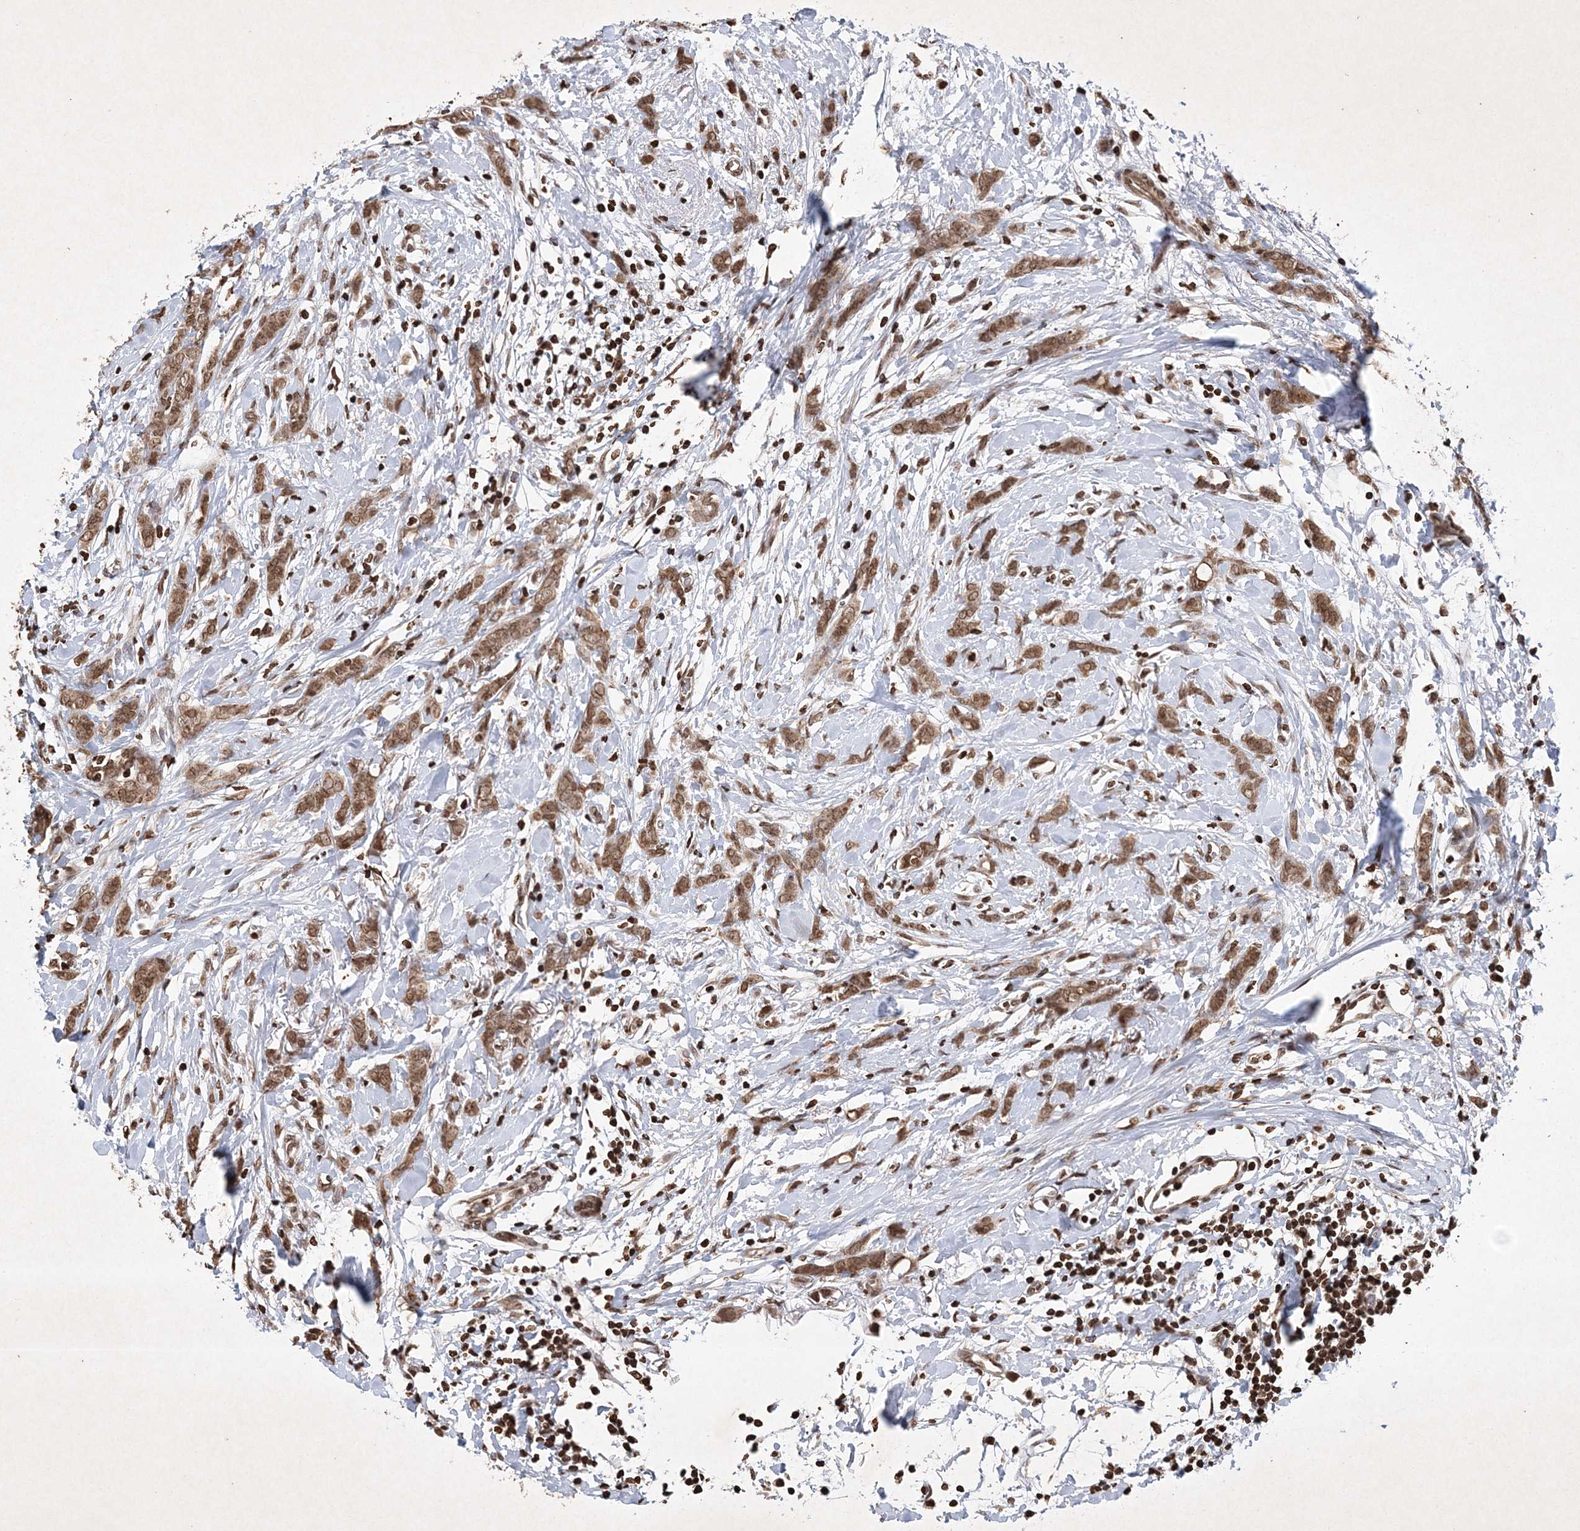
{"staining": {"intensity": "moderate", "quantity": ">75%", "location": "cytoplasmic/membranous,nuclear"}, "tissue": "breast cancer", "cell_type": "Tumor cells", "image_type": "cancer", "snomed": [{"axis": "morphology", "description": "Lobular carcinoma, in situ"}, {"axis": "morphology", "description": "Lobular carcinoma"}, {"axis": "topography", "description": "Breast"}], "caption": "Moderate cytoplasmic/membranous and nuclear positivity for a protein is seen in about >75% of tumor cells of lobular carcinoma (breast) using IHC.", "gene": "NEDD9", "patient": {"sex": "female", "age": 41}}